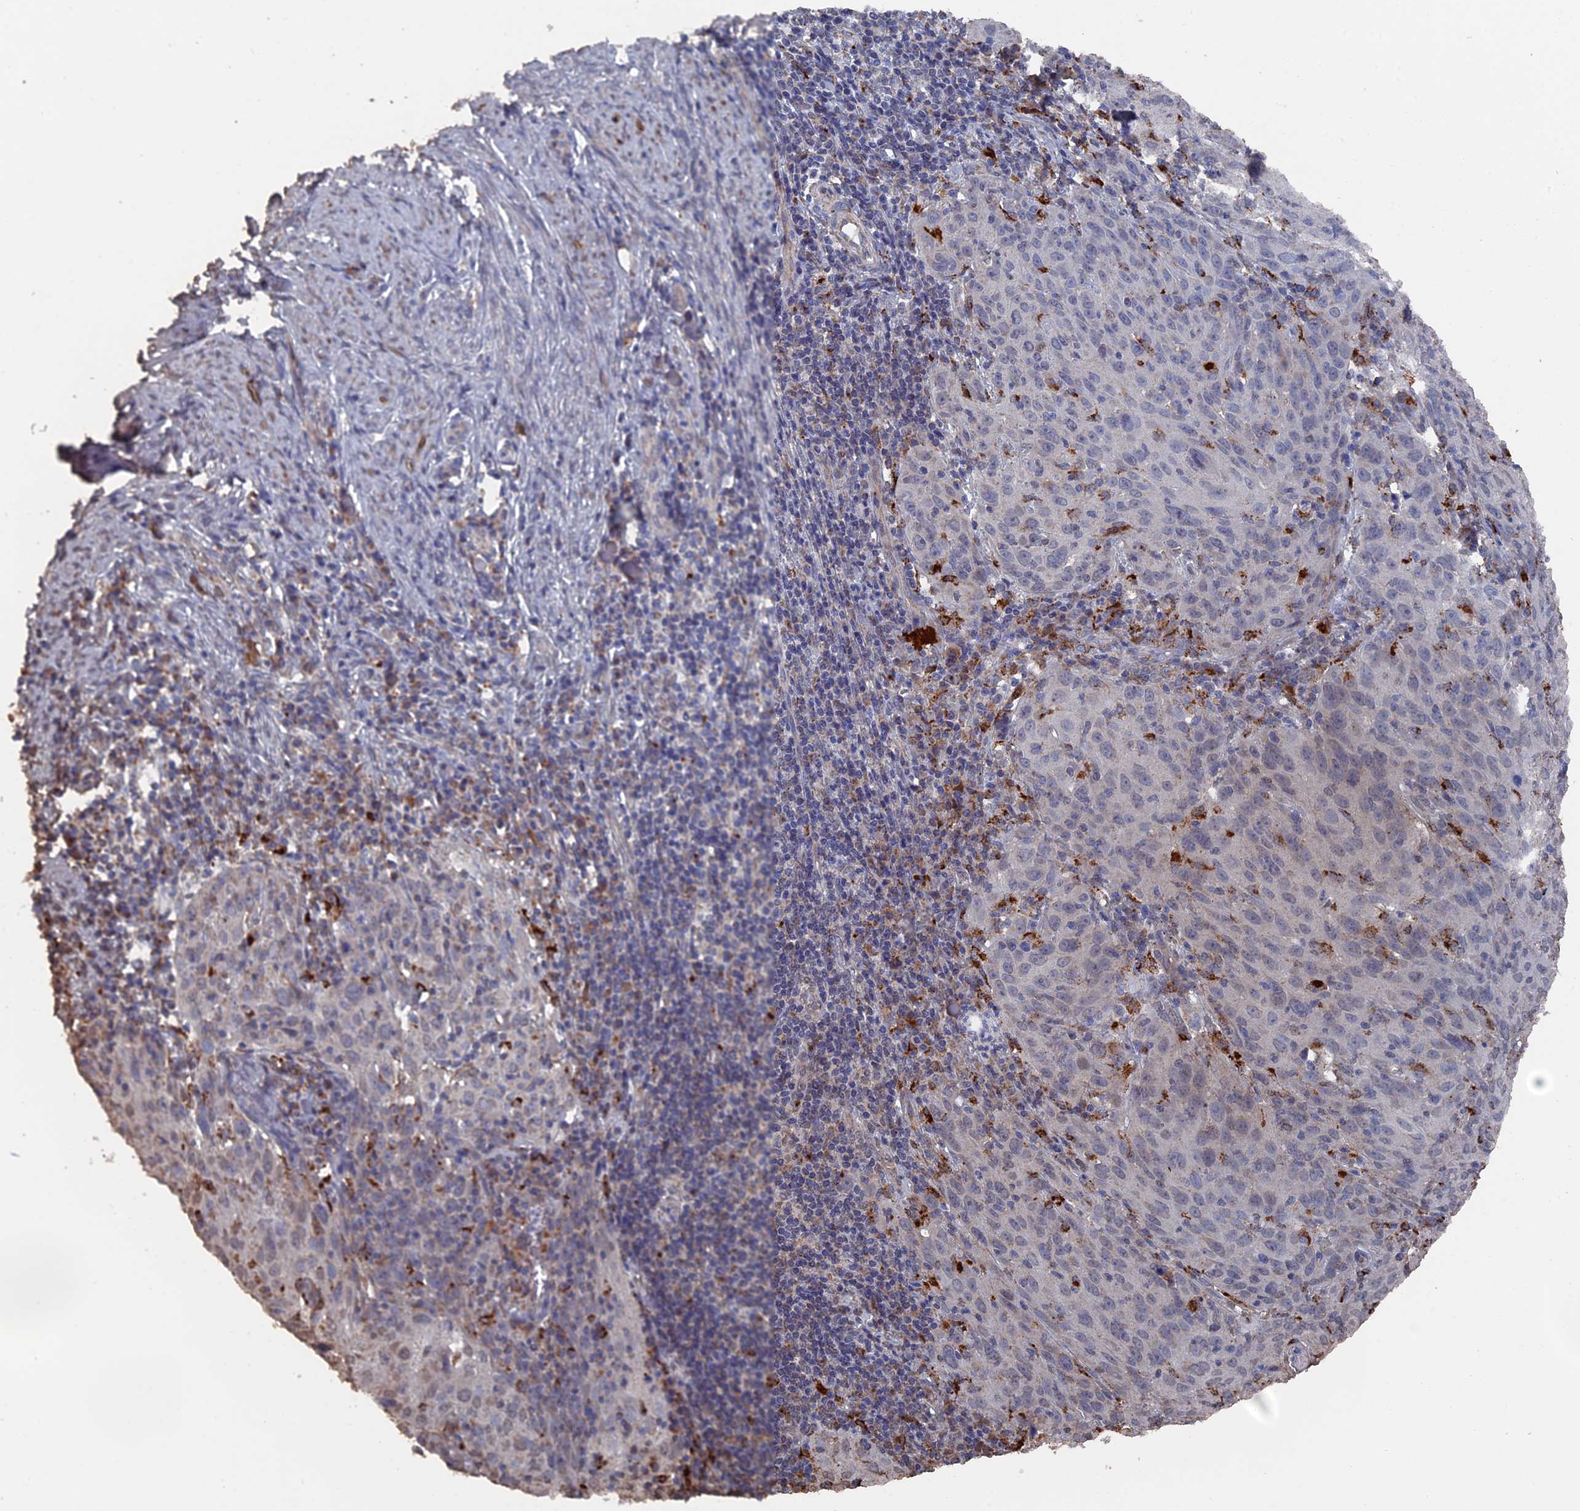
{"staining": {"intensity": "negative", "quantity": "none", "location": "none"}, "tissue": "cervical cancer", "cell_type": "Tumor cells", "image_type": "cancer", "snomed": [{"axis": "morphology", "description": "Squamous cell carcinoma, NOS"}, {"axis": "topography", "description": "Cervix"}], "caption": "The micrograph displays no significant staining in tumor cells of cervical squamous cell carcinoma.", "gene": "SMG9", "patient": {"sex": "female", "age": 50}}